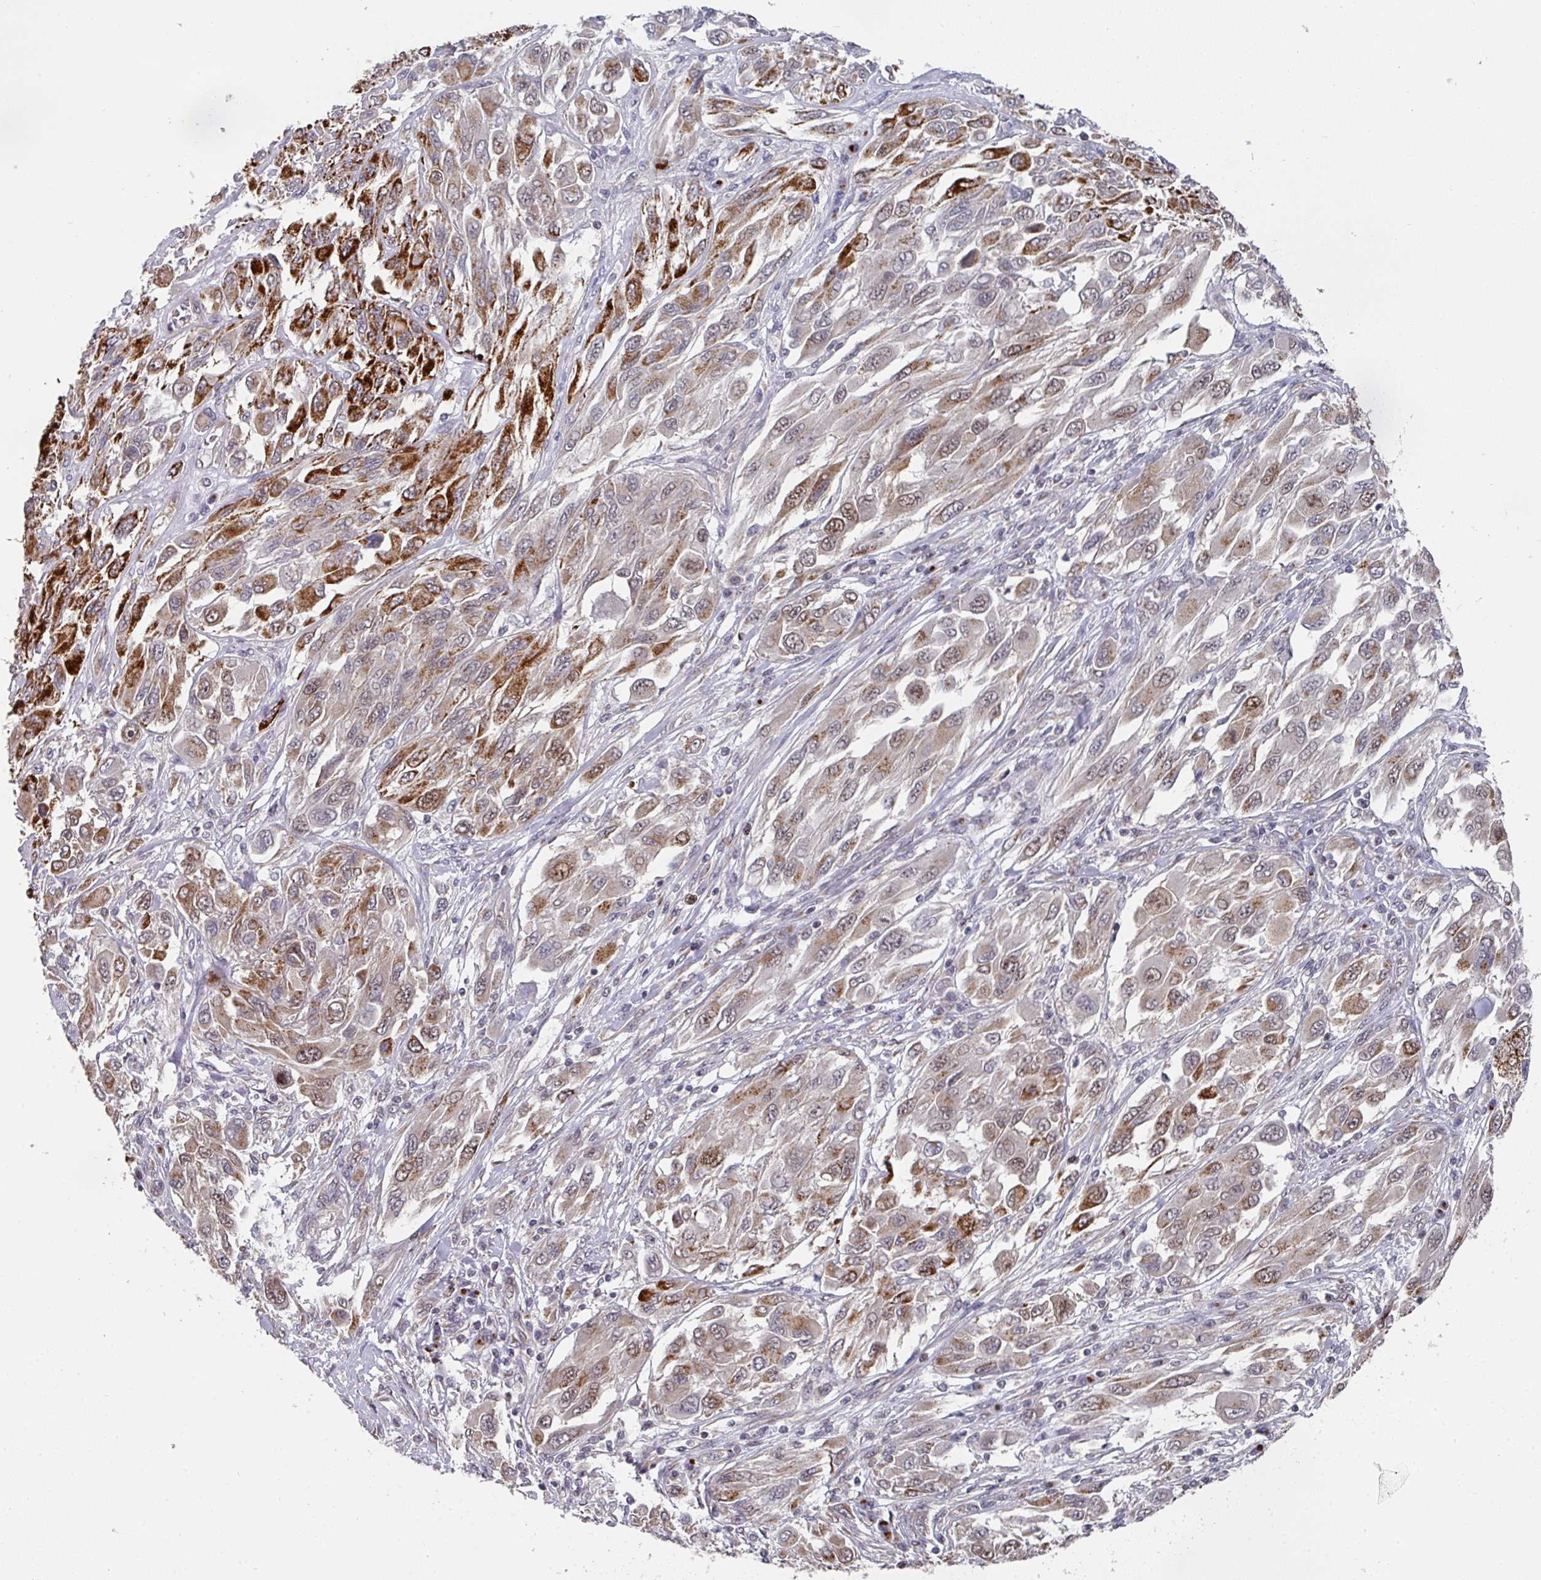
{"staining": {"intensity": "strong", "quantity": "25%-75%", "location": "cytoplasmic/membranous,nuclear"}, "tissue": "melanoma", "cell_type": "Tumor cells", "image_type": "cancer", "snomed": [{"axis": "morphology", "description": "Malignant melanoma, NOS"}, {"axis": "topography", "description": "Skin"}], "caption": "A brown stain highlights strong cytoplasmic/membranous and nuclear expression of a protein in human melanoma tumor cells. The staining was performed using DAB to visualize the protein expression in brown, while the nuclei were stained in blue with hematoxylin (Magnification: 20x).", "gene": "C18orf25", "patient": {"sex": "female", "age": 91}}